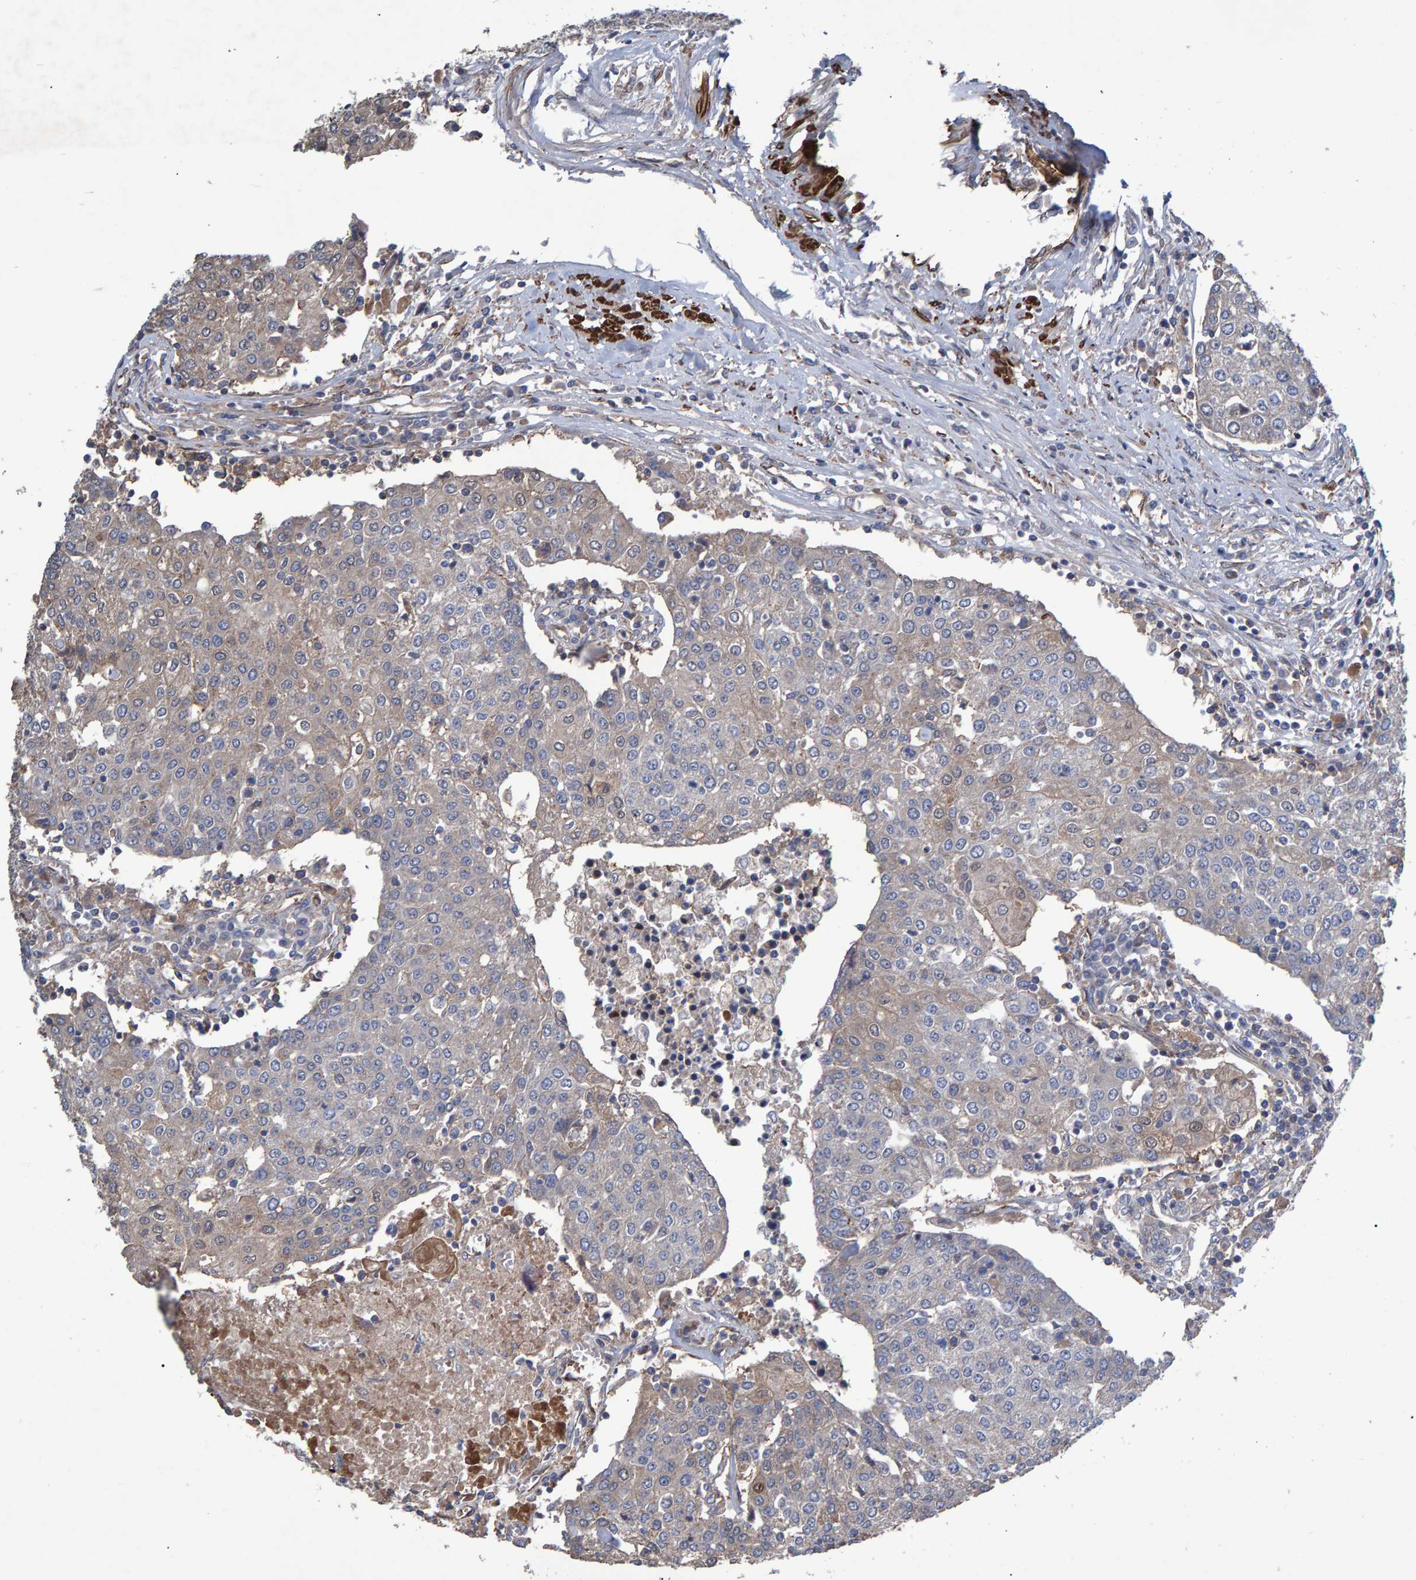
{"staining": {"intensity": "weak", "quantity": "<25%", "location": "cytoplasmic/membranous"}, "tissue": "urothelial cancer", "cell_type": "Tumor cells", "image_type": "cancer", "snomed": [{"axis": "morphology", "description": "Urothelial carcinoma, High grade"}, {"axis": "topography", "description": "Urinary bladder"}], "caption": "Tumor cells show no significant protein positivity in urothelial cancer.", "gene": "SLIT2", "patient": {"sex": "female", "age": 85}}